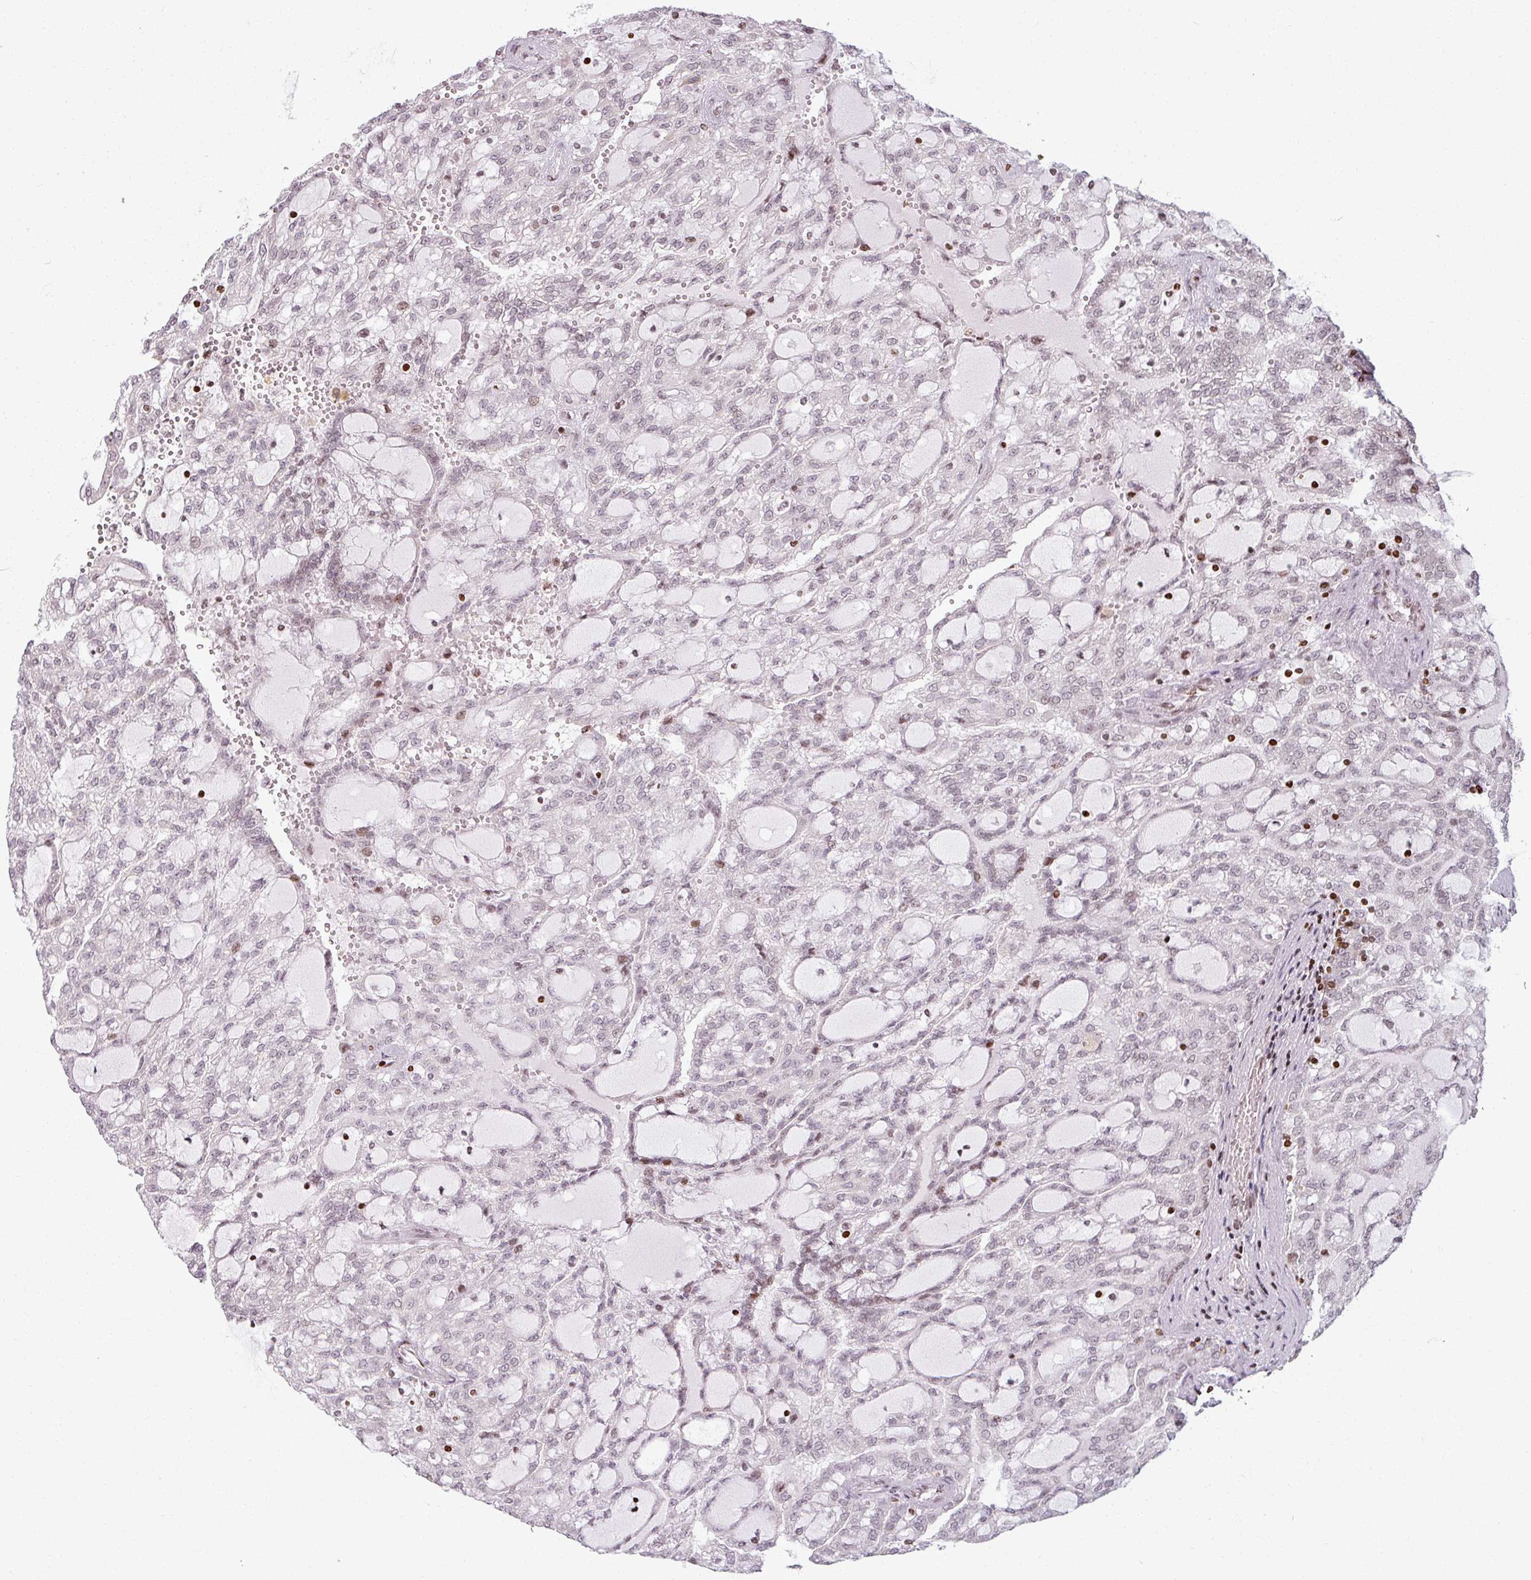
{"staining": {"intensity": "weak", "quantity": "<25%", "location": "nuclear"}, "tissue": "renal cancer", "cell_type": "Tumor cells", "image_type": "cancer", "snomed": [{"axis": "morphology", "description": "Adenocarcinoma, NOS"}, {"axis": "topography", "description": "Kidney"}], "caption": "IHC image of neoplastic tissue: human renal cancer (adenocarcinoma) stained with DAB (3,3'-diaminobenzidine) reveals no significant protein positivity in tumor cells.", "gene": "NCOR1", "patient": {"sex": "male", "age": 63}}